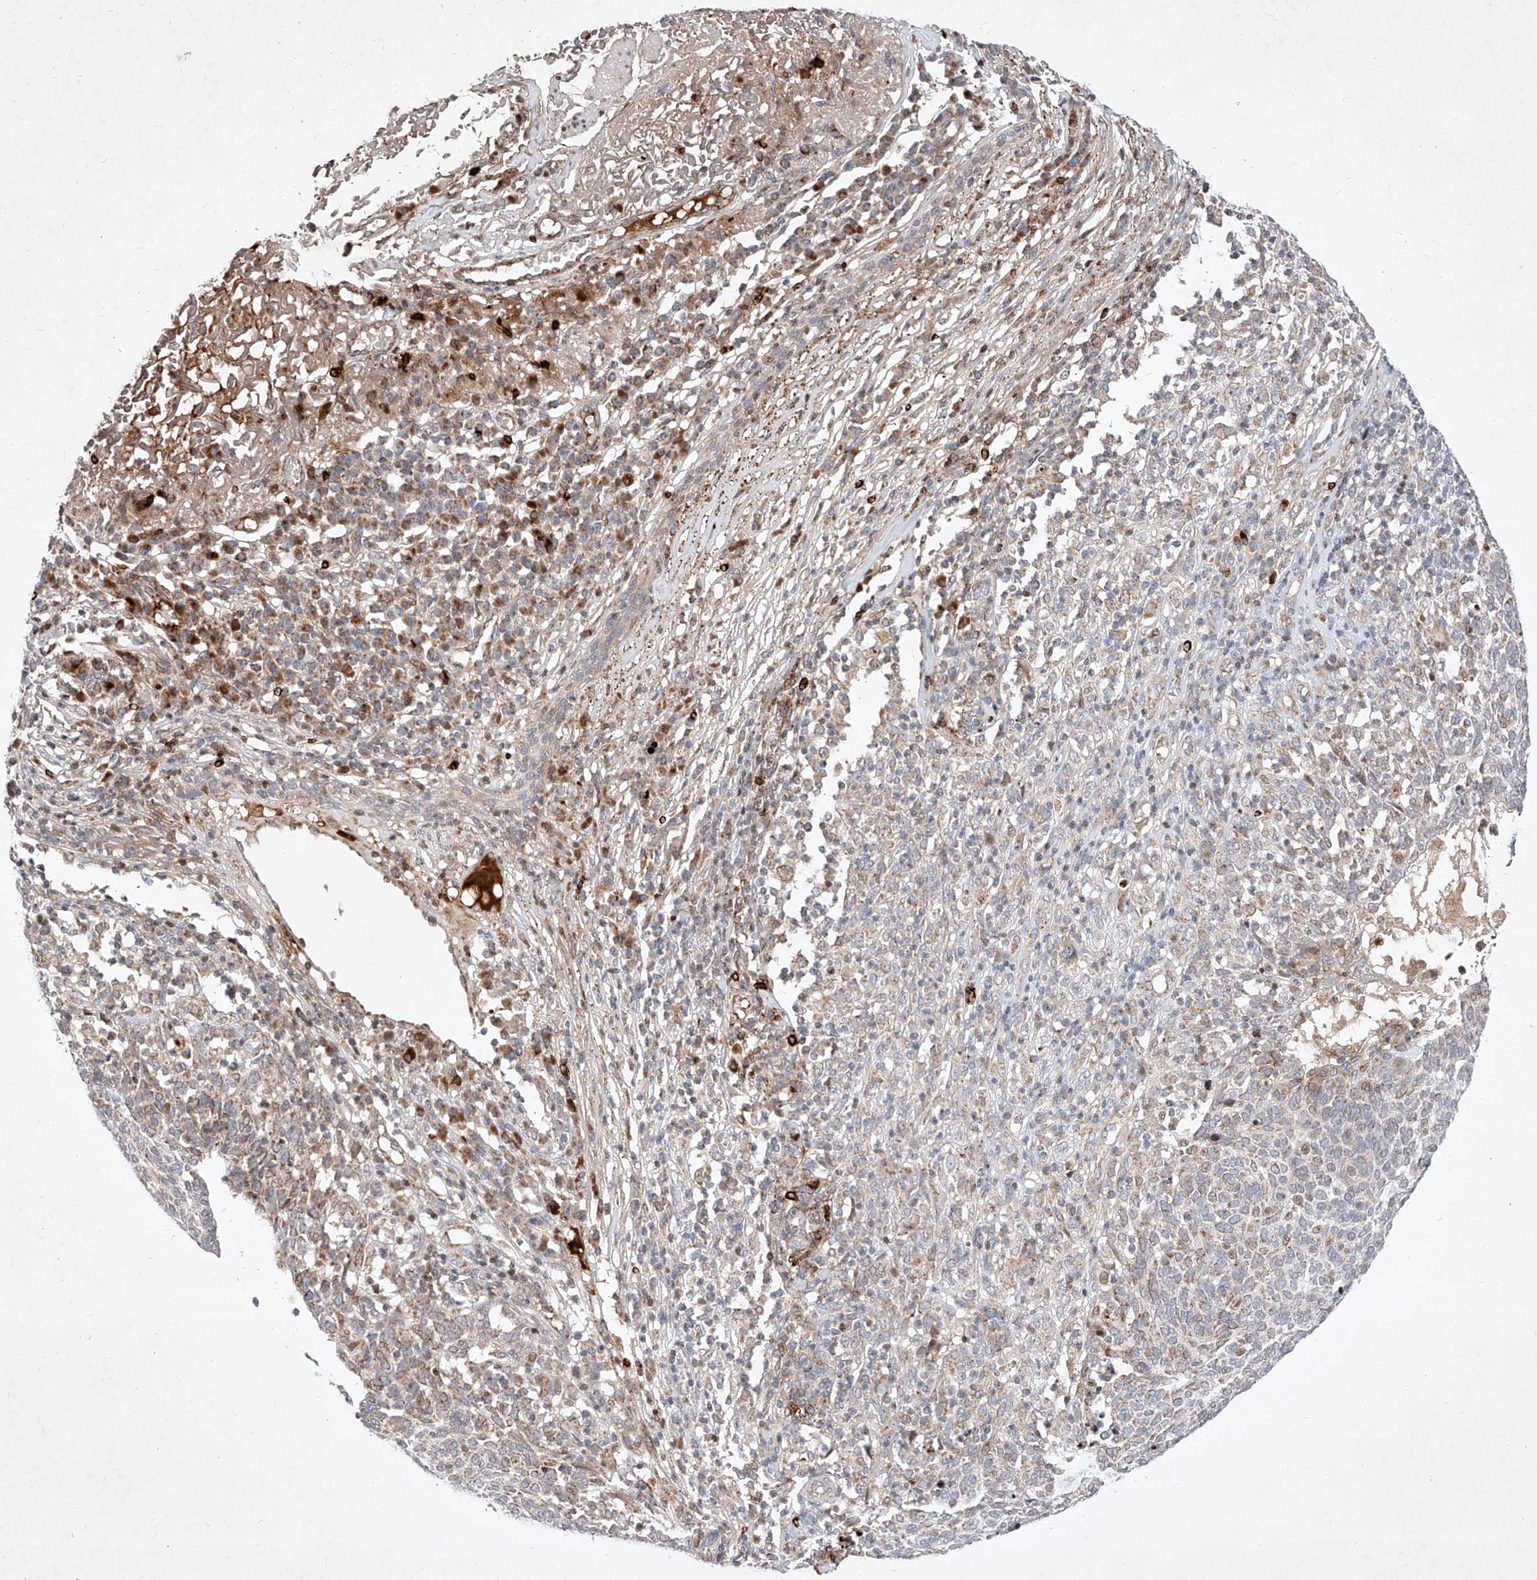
{"staining": {"intensity": "weak", "quantity": "25%-75%", "location": "nuclear"}, "tissue": "skin cancer", "cell_type": "Tumor cells", "image_type": "cancer", "snomed": [{"axis": "morphology", "description": "Squamous cell carcinoma, NOS"}, {"axis": "topography", "description": "Skin"}], "caption": "Tumor cells exhibit weak nuclear positivity in about 25%-75% of cells in squamous cell carcinoma (skin).", "gene": "OSGEPL1", "patient": {"sex": "female", "age": 90}}